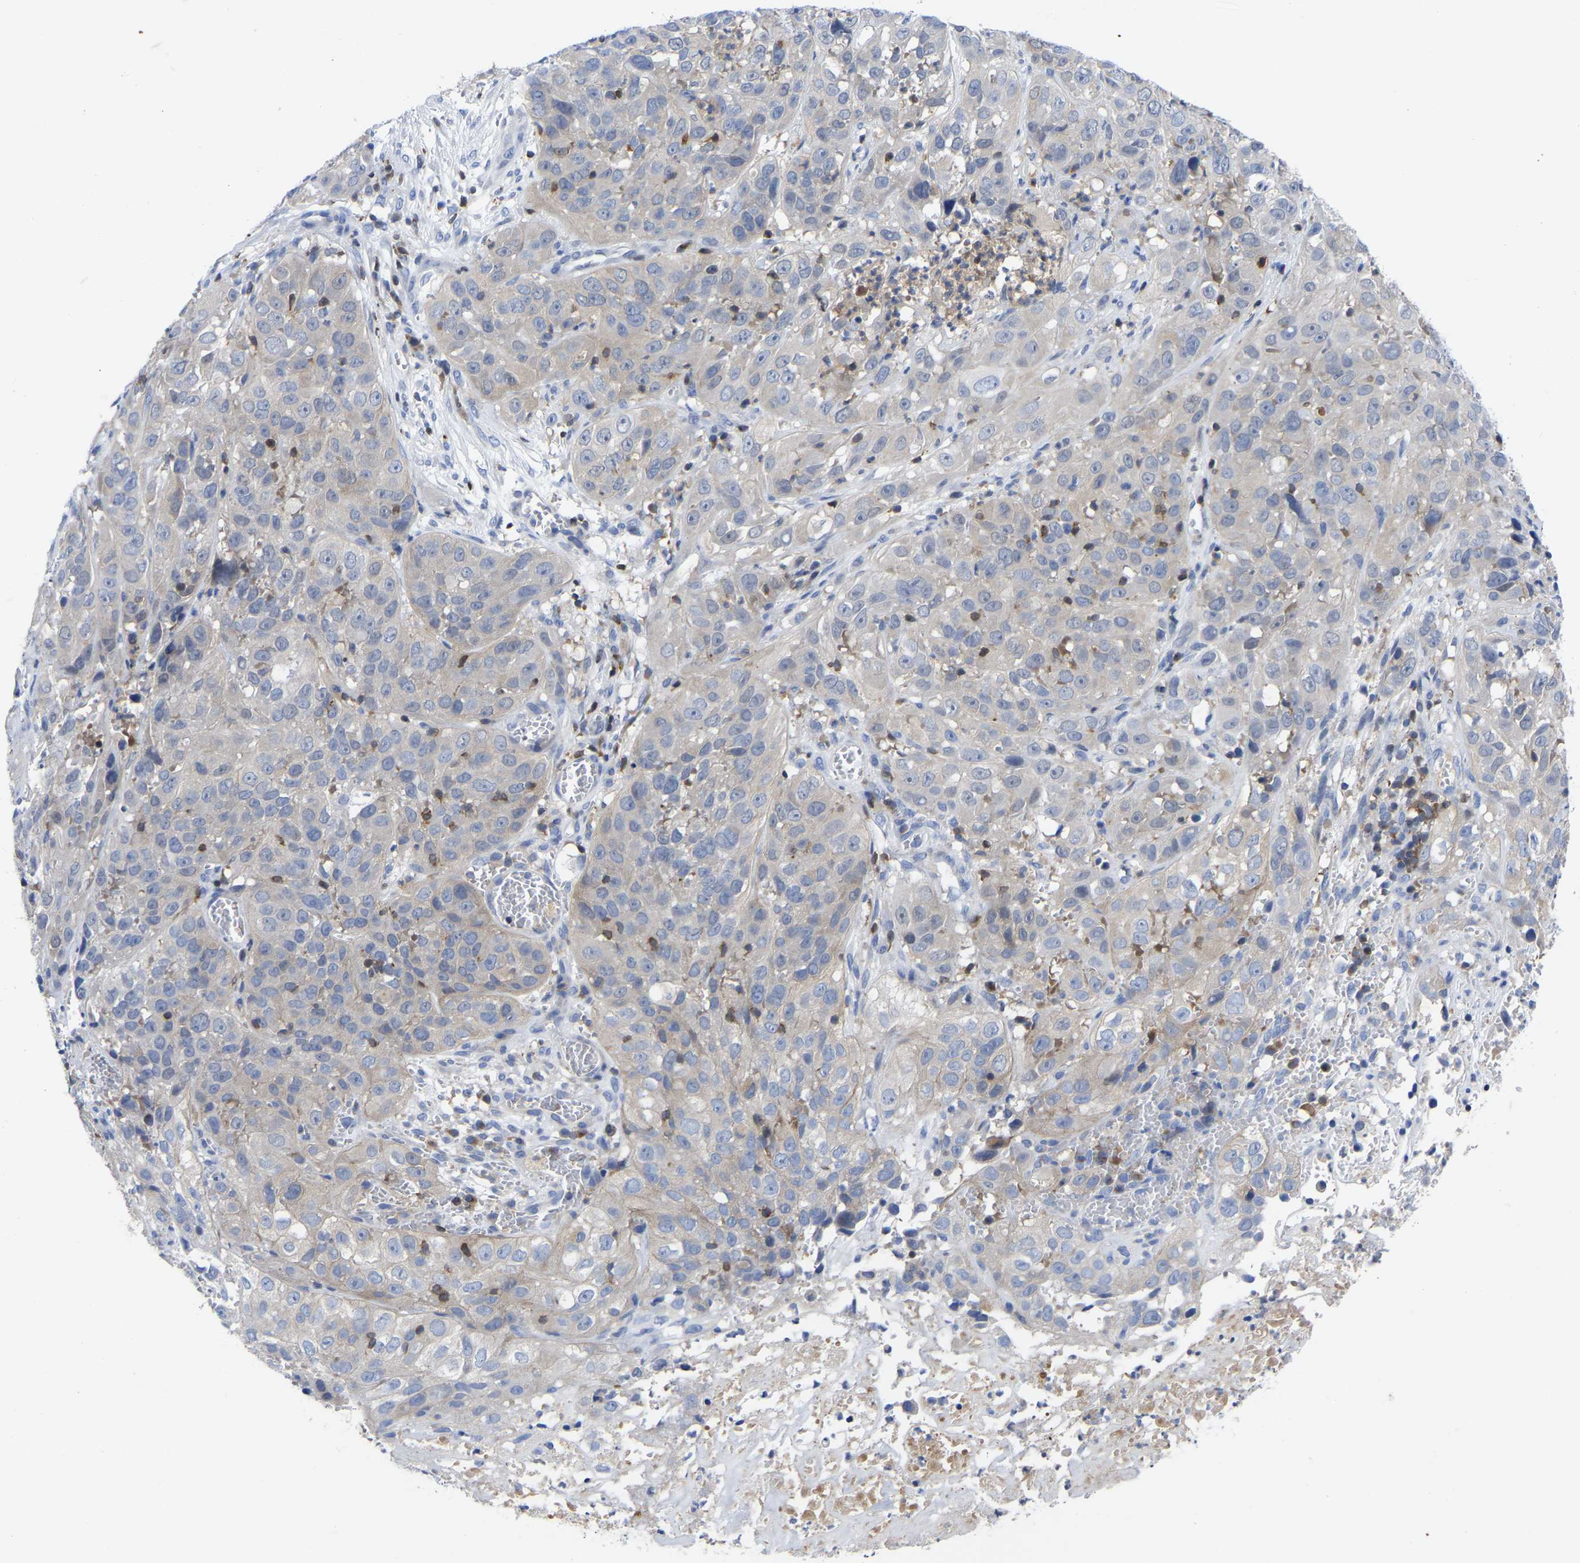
{"staining": {"intensity": "weak", "quantity": "<25%", "location": "cytoplasmic/membranous"}, "tissue": "cervical cancer", "cell_type": "Tumor cells", "image_type": "cancer", "snomed": [{"axis": "morphology", "description": "Squamous cell carcinoma, NOS"}, {"axis": "topography", "description": "Cervix"}], "caption": "Tumor cells show no significant protein staining in squamous cell carcinoma (cervical).", "gene": "PTPN7", "patient": {"sex": "female", "age": 32}}